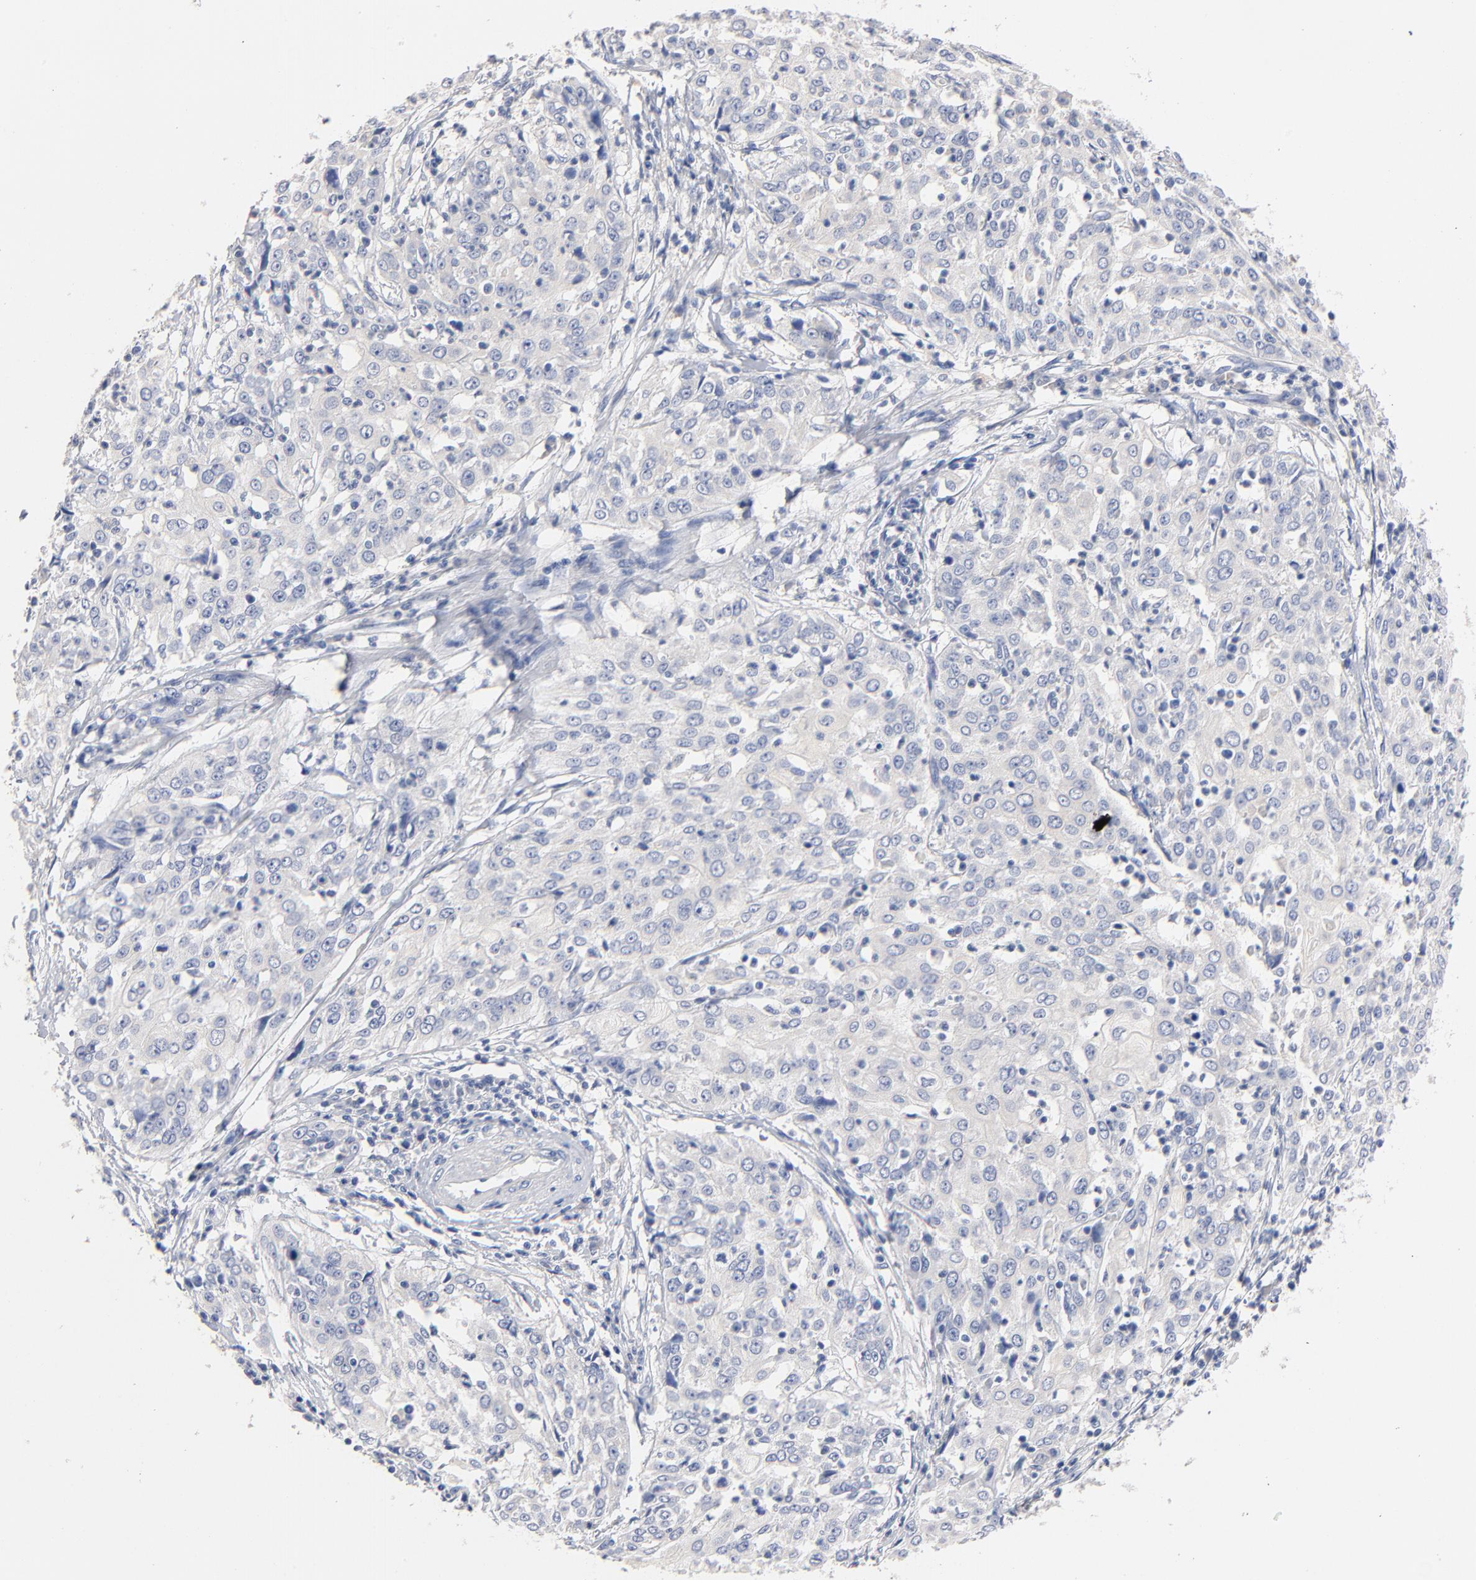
{"staining": {"intensity": "negative", "quantity": "none", "location": "none"}, "tissue": "cervical cancer", "cell_type": "Tumor cells", "image_type": "cancer", "snomed": [{"axis": "morphology", "description": "Squamous cell carcinoma, NOS"}, {"axis": "topography", "description": "Cervix"}], "caption": "A high-resolution photomicrograph shows immunohistochemistry (IHC) staining of cervical cancer (squamous cell carcinoma), which displays no significant staining in tumor cells.", "gene": "CPS1", "patient": {"sex": "female", "age": 39}}